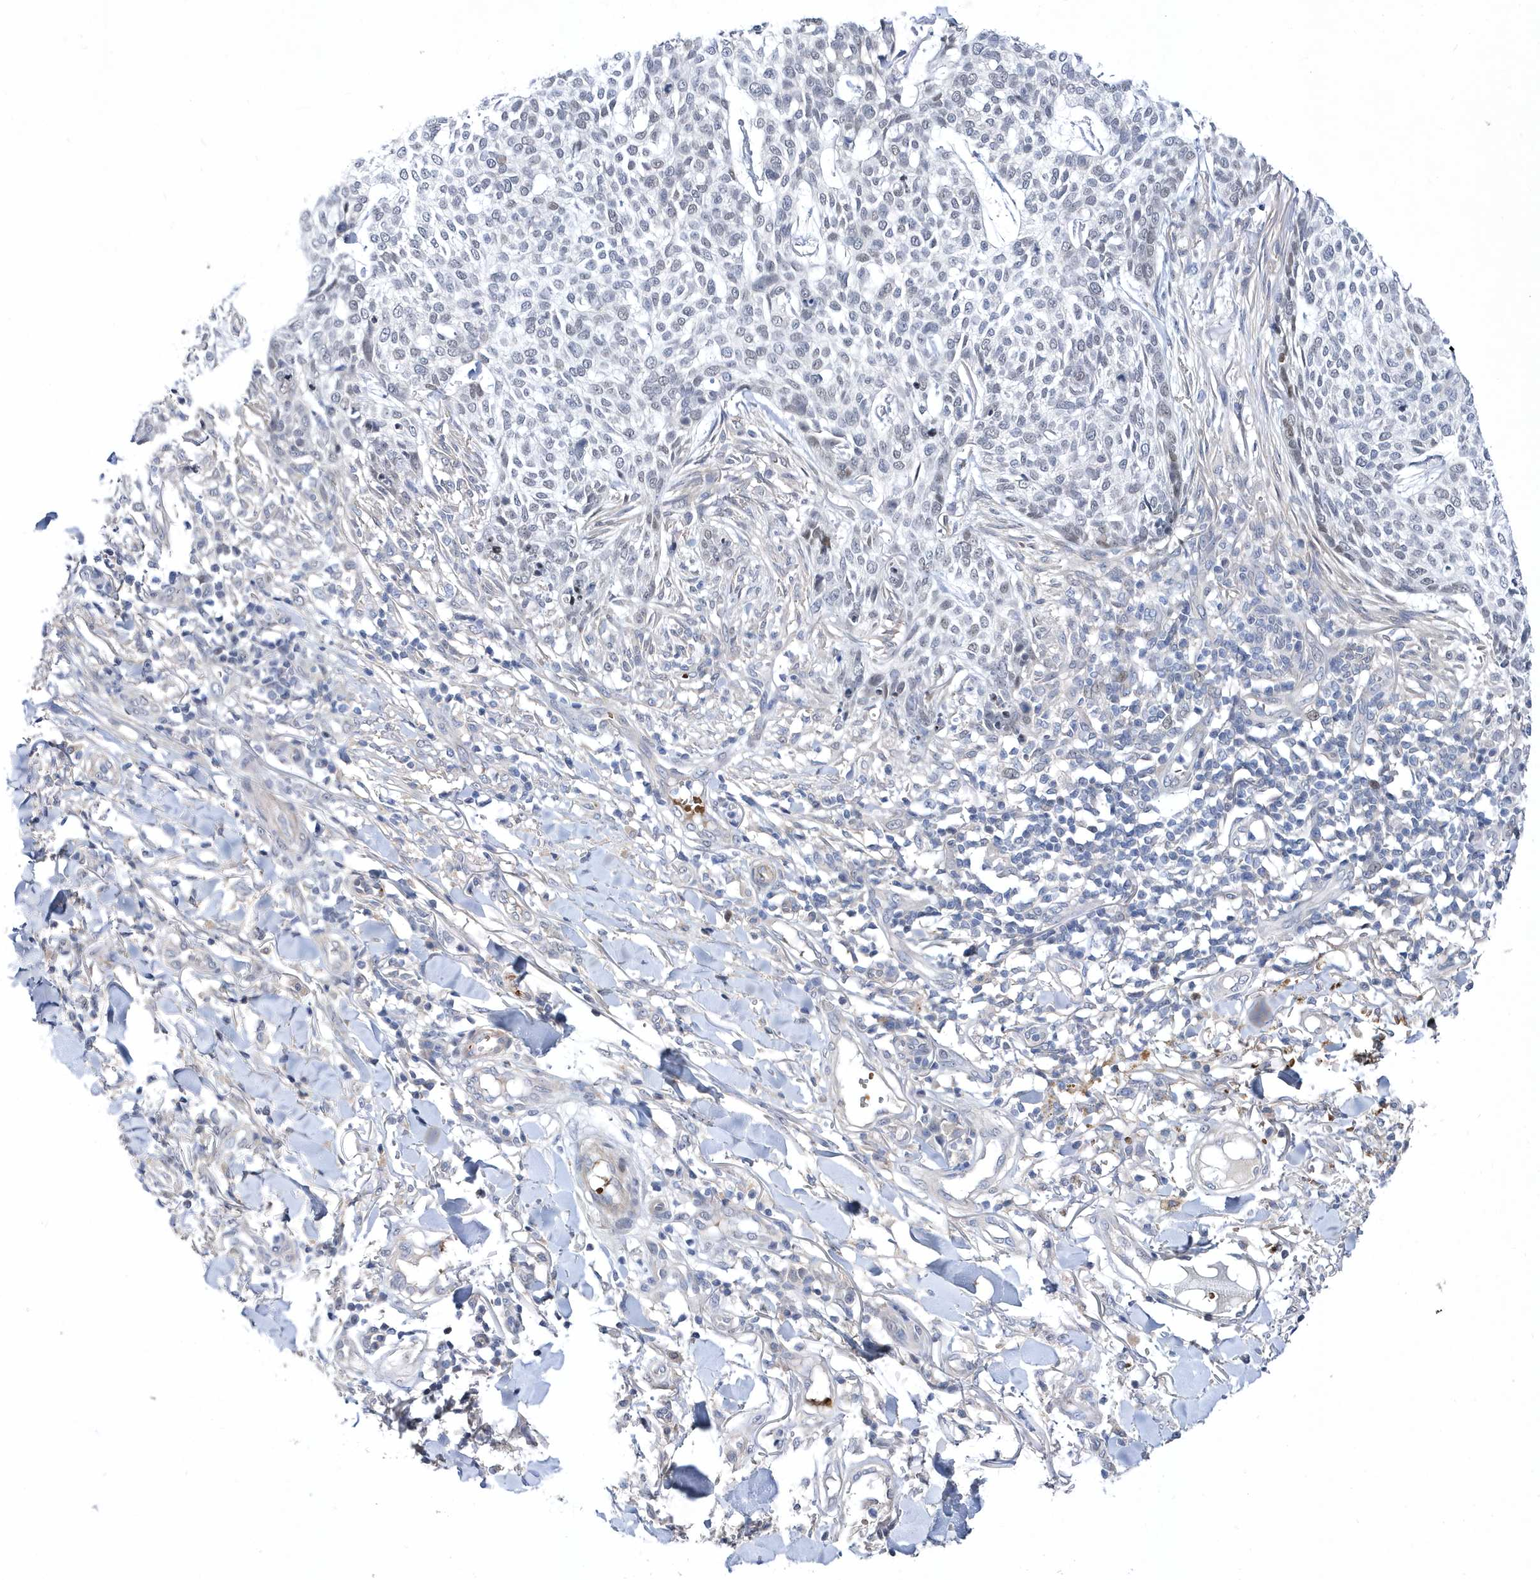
{"staining": {"intensity": "weak", "quantity": "<25%", "location": "nuclear"}, "tissue": "skin cancer", "cell_type": "Tumor cells", "image_type": "cancer", "snomed": [{"axis": "morphology", "description": "Basal cell carcinoma"}, {"axis": "topography", "description": "Skin"}], "caption": "This photomicrograph is of skin basal cell carcinoma stained with immunohistochemistry (IHC) to label a protein in brown with the nuclei are counter-stained blue. There is no expression in tumor cells.", "gene": "ZNF875", "patient": {"sex": "female", "age": 64}}